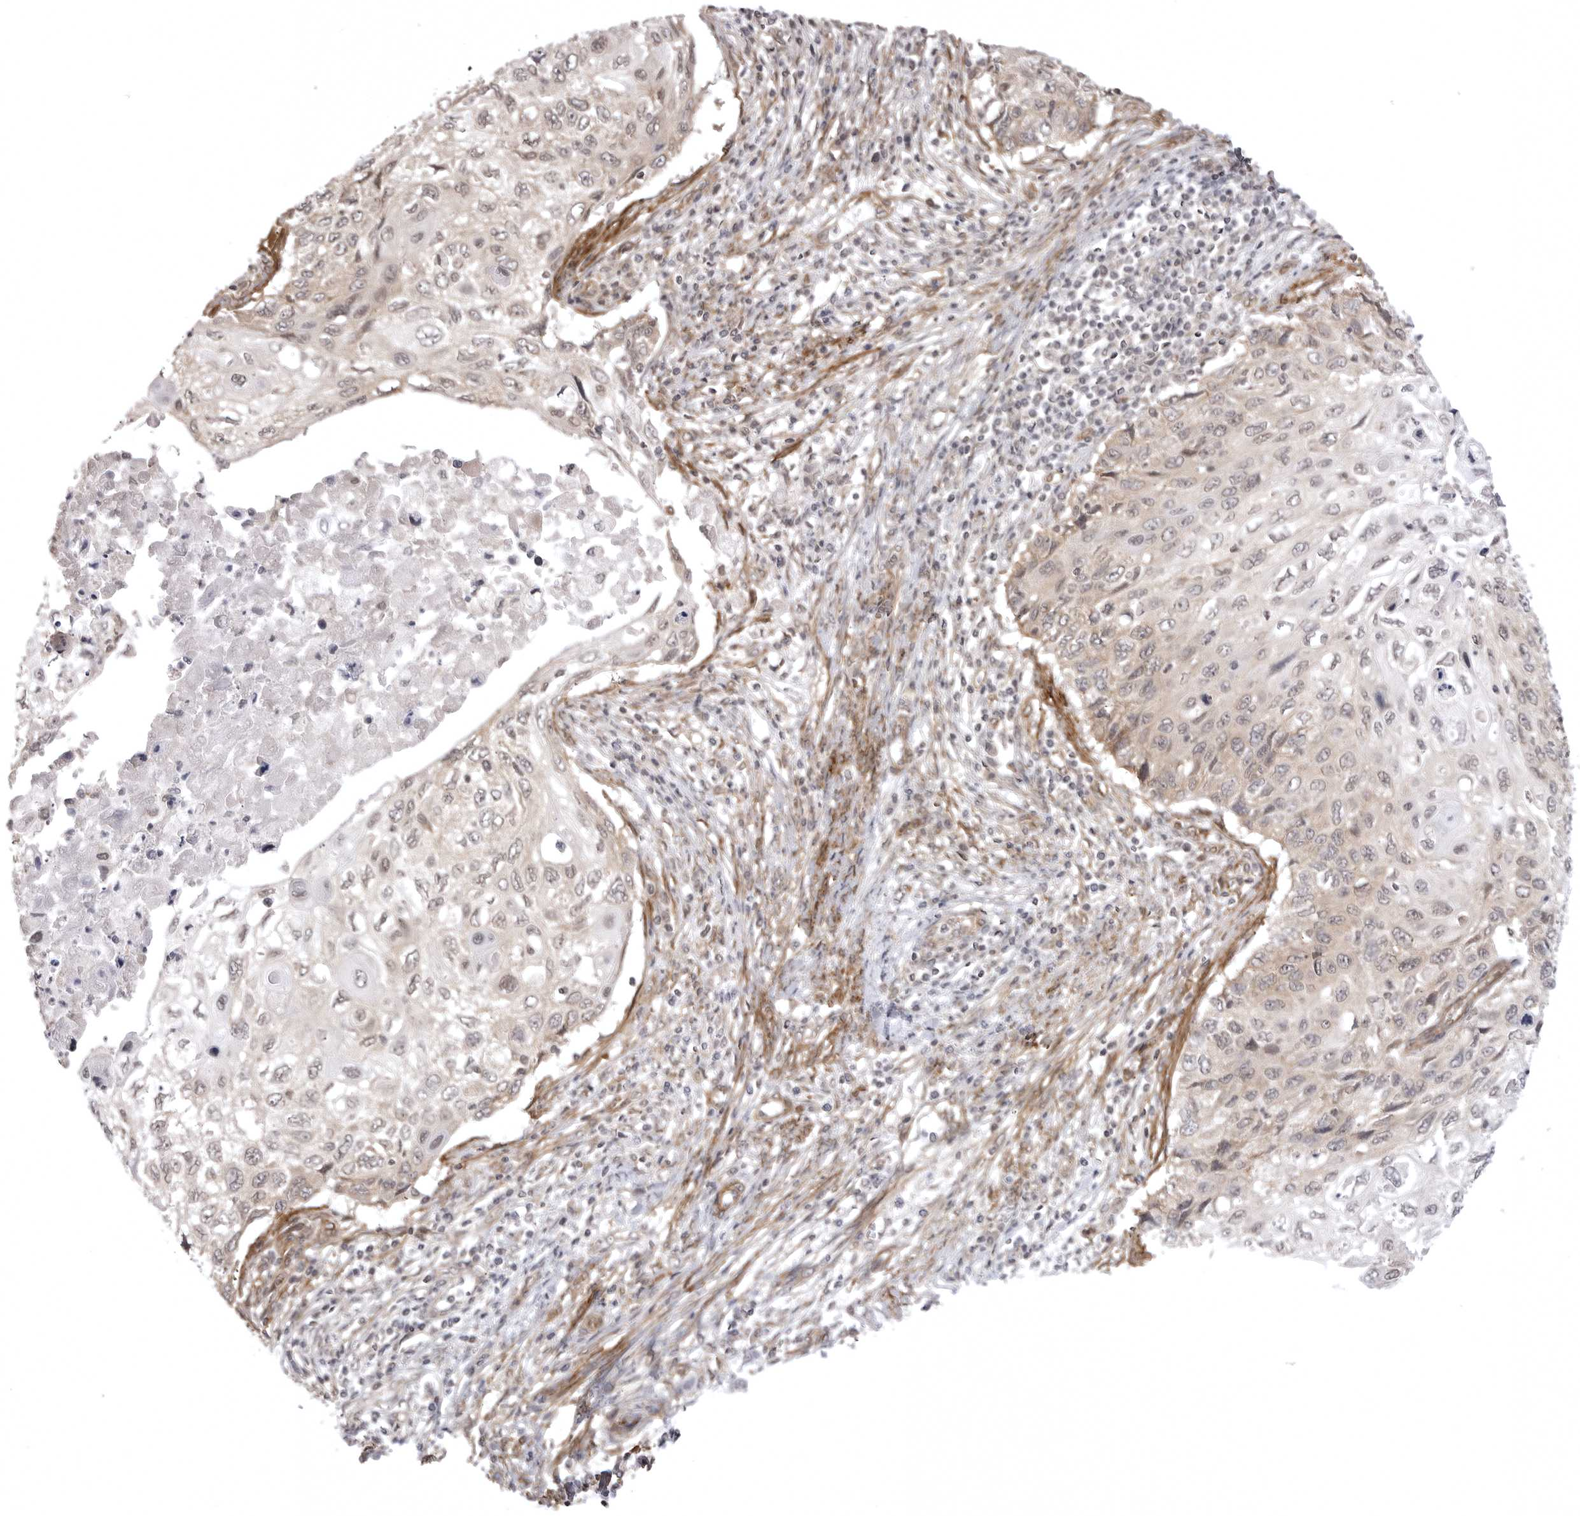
{"staining": {"intensity": "weak", "quantity": "<25%", "location": "cytoplasmic/membranous,nuclear"}, "tissue": "cervical cancer", "cell_type": "Tumor cells", "image_type": "cancer", "snomed": [{"axis": "morphology", "description": "Squamous cell carcinoma, NOS"}, {"axis": "topography", "description": "Cervix"}], "caption": "Human squamous cell carcinoma (cervical) stained for a protein using IHC exhibits no expression in tumor cells.", "gene": "SORBS1", "patient": {"sex": "female", "age": 70}}